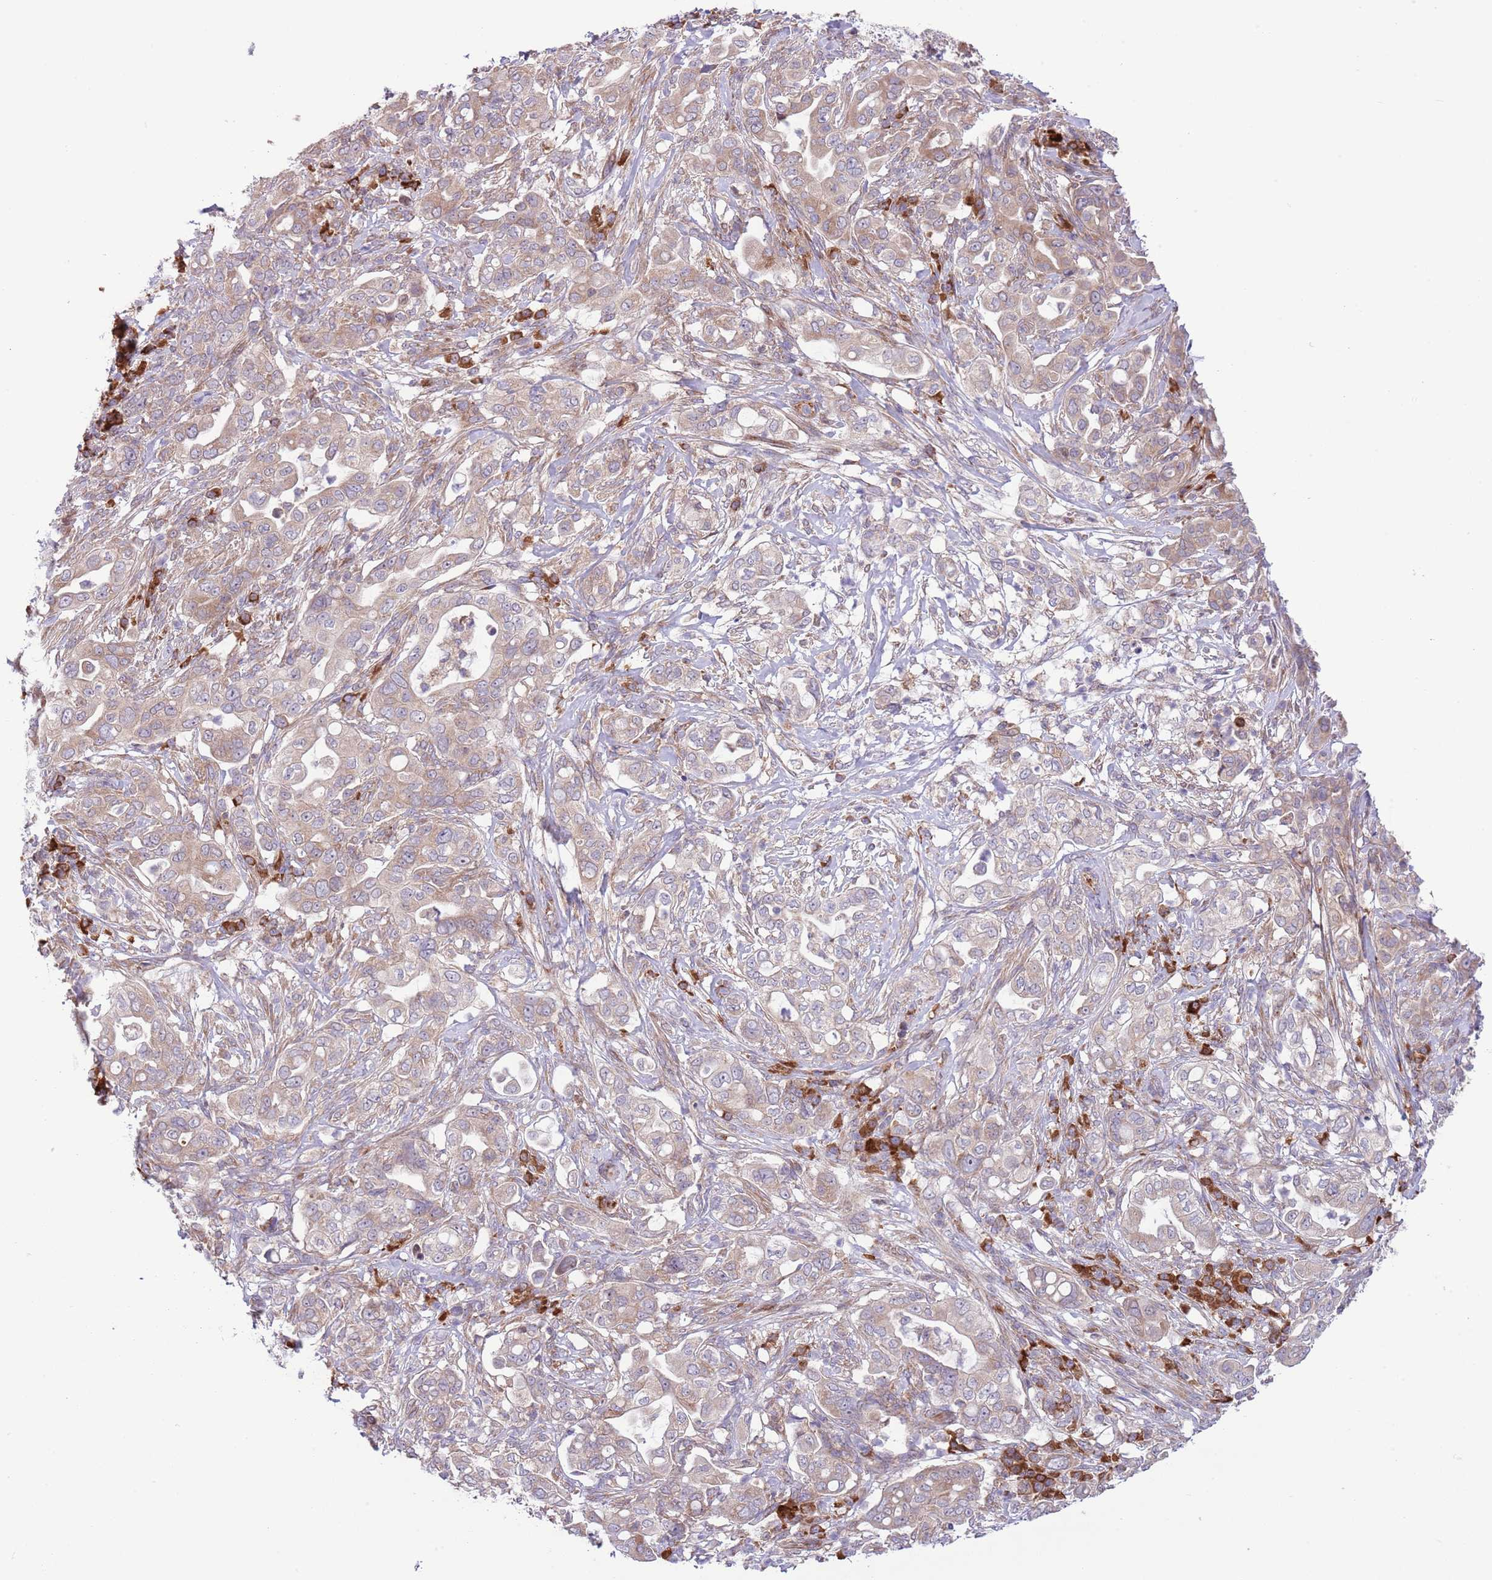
{"staining": {"intensity": "weak", "quantity": ">75%", "location": "cytoplasmic/membranous"}, "tissue": "pancreatic cancer", "cell_type": "Tumor cells", "image_type": "cancer", "snomed": [{"axis": "morphology", "description": "Normal tissue, NOS"}, {"axis": "morphology", "description": "Adenocarcinoma, NOS"}, {"axis": "topography", "description": "Lymph node"}, {"axis": "topography", "description": "Pancreas"}], "caption": "Immunohistochemistry micrograph of pancreatic adenocarcinoma stained for a protein (brown), which shows low levels of weak cytoplasmic/membranous staining in approximately >75% of tumor cells.", "gene": "DAND5", "patient": {"sex": "female", "age": 67}}